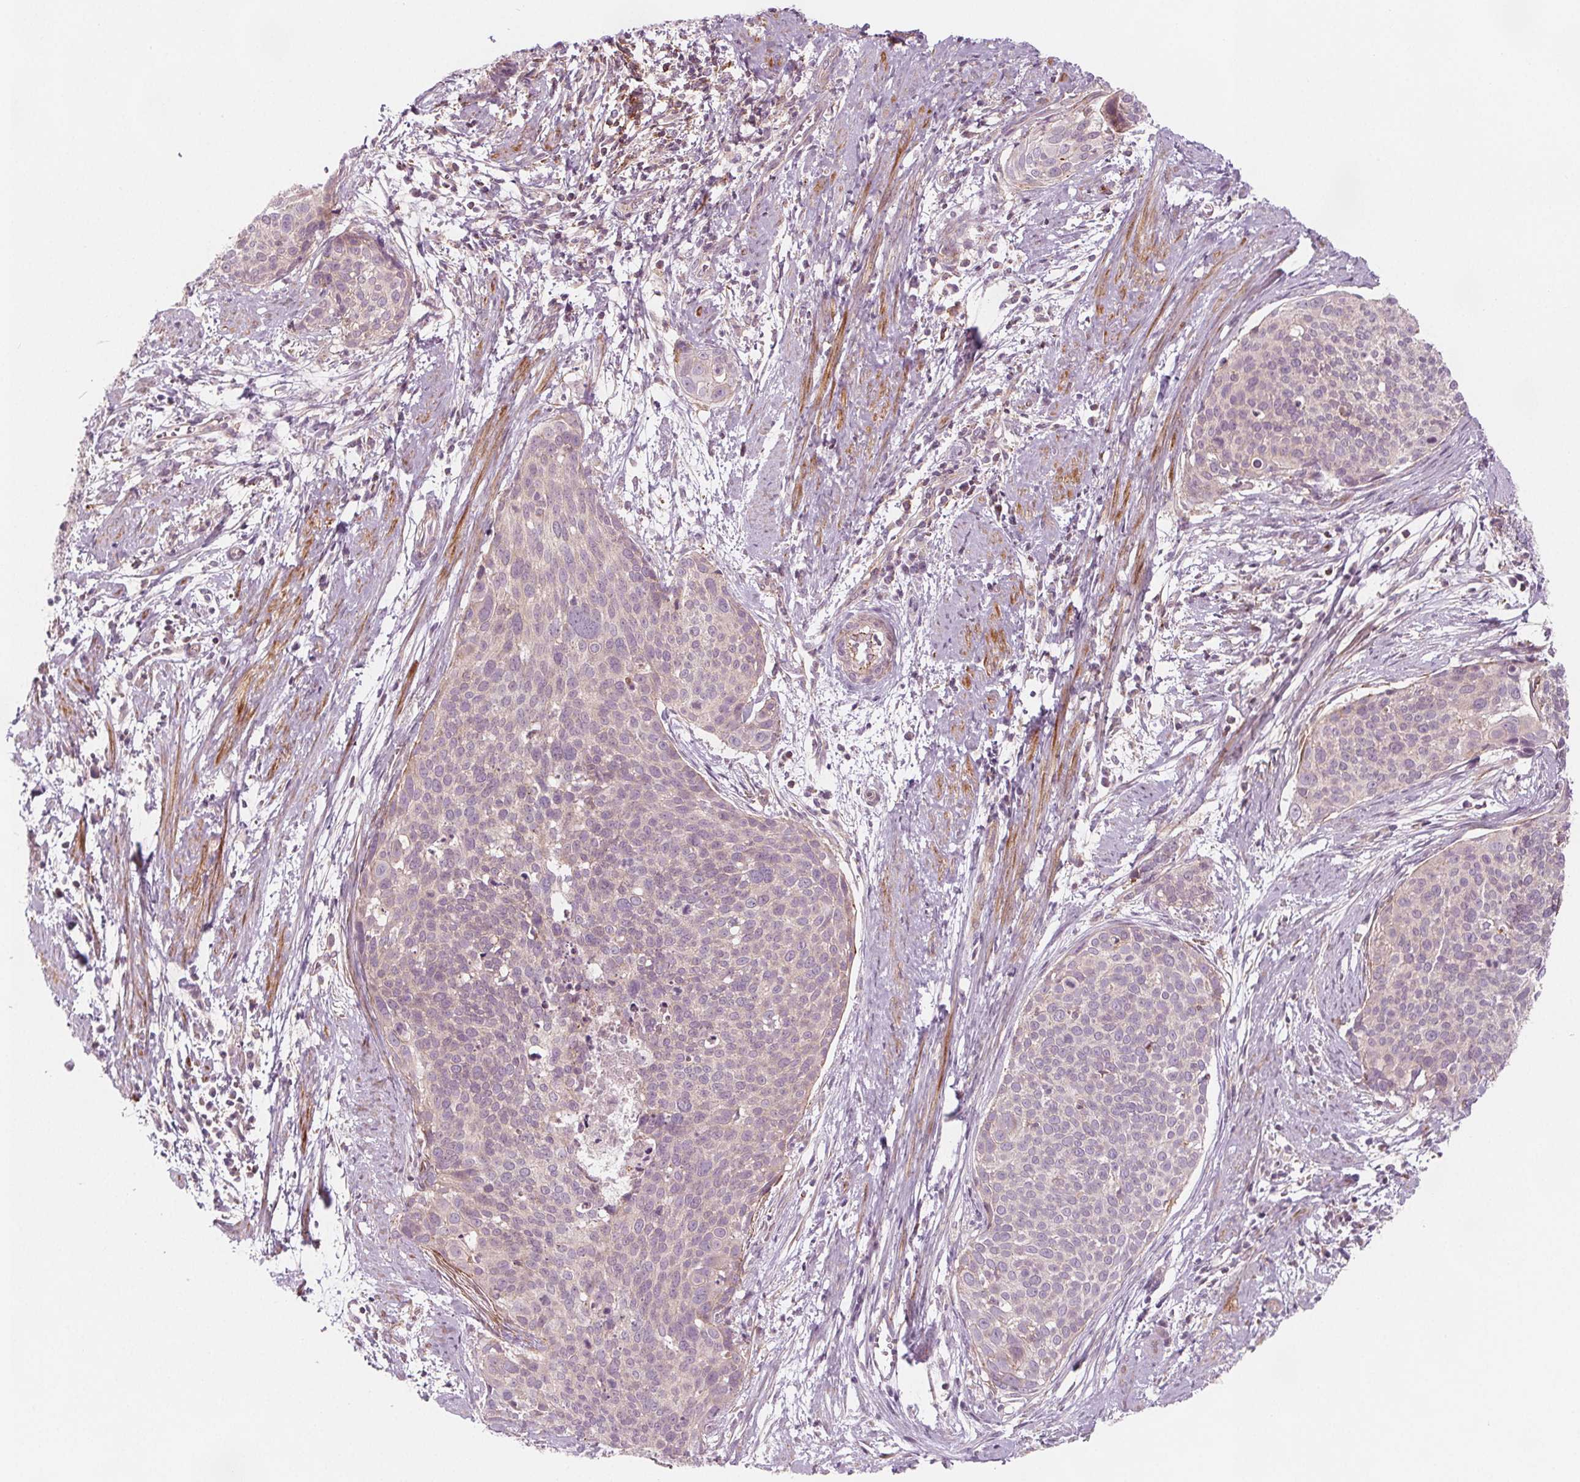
{"staining": {"intensity": "negative", "quantity": "none", "location": "none"}, "tissue": "cervical cancer", "cell_type": "Tumor cells", "image_type": "cancer", "snomed": [{"axis": "morphology", "description": "Squamous cell carcinoma, NOS"}, {"axis": "topography", "description": "Cervix"}], "caption": "Tumor cells show no significant protein positivity in squamous cell carcinoma (cervical).", "gene": "ADAM33", "patient": {"sex": "female", "age": 39}}